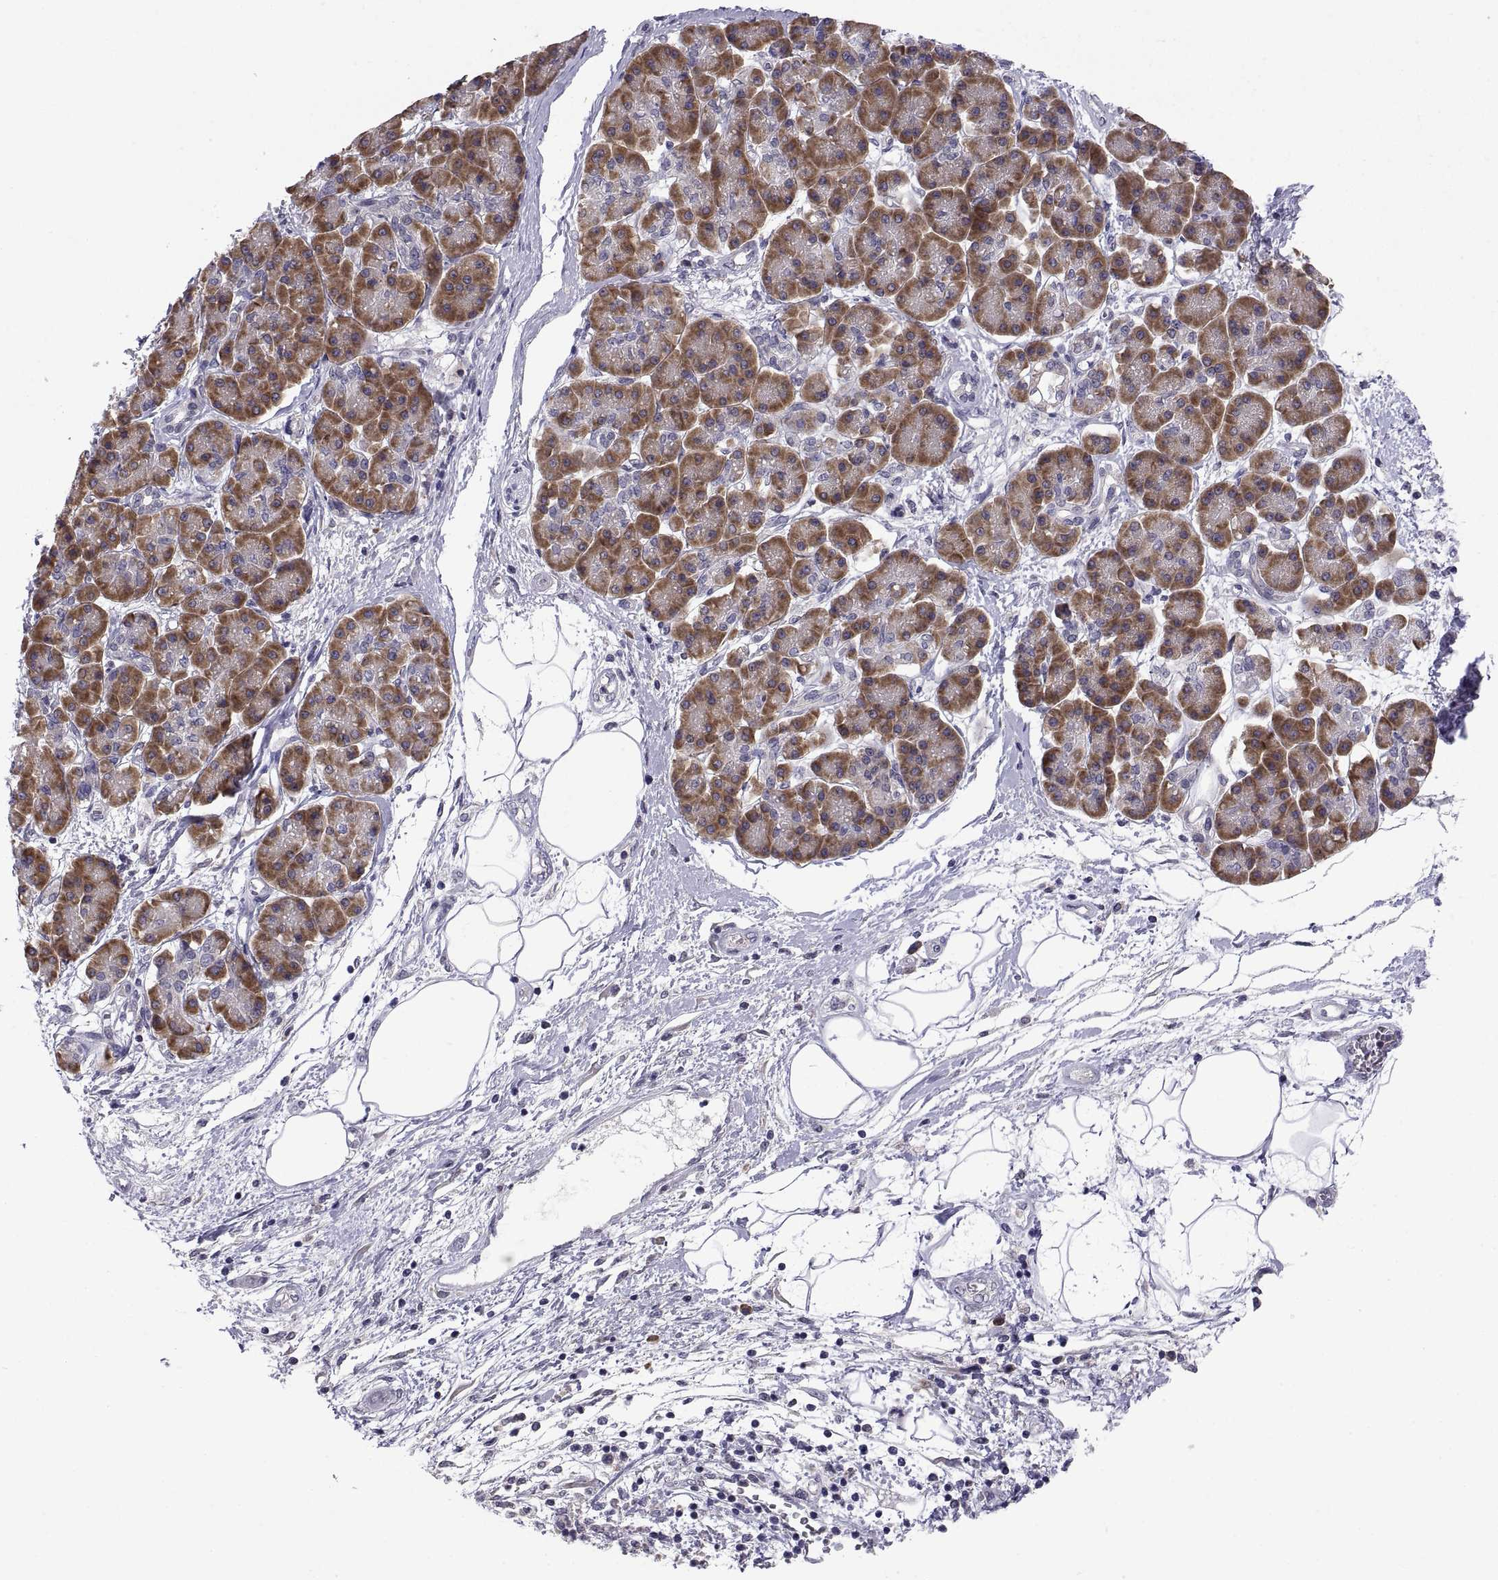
{"staining": {"intensity": "strong", "quantity": ">75%", "location": "cytoplasmic/membranous"}, "tissue": "pancreatic cancer", "cell_type": "Tumor cells", "image_type": "cancer", "snomed": [{"axis": "morphology", "description": "Adenocarcinoma, NOS"}, {"axis": "topography", "description": "Pancreas"}], "caption": "Immunohistochemical staining of adenocarcinoma (pancreatic) exhibits strong cytoplasmic/membranous protein staining in about >75% of tumor cells.", "gene": "PKP1", "patient": {"sex": "female", "age": 73}}